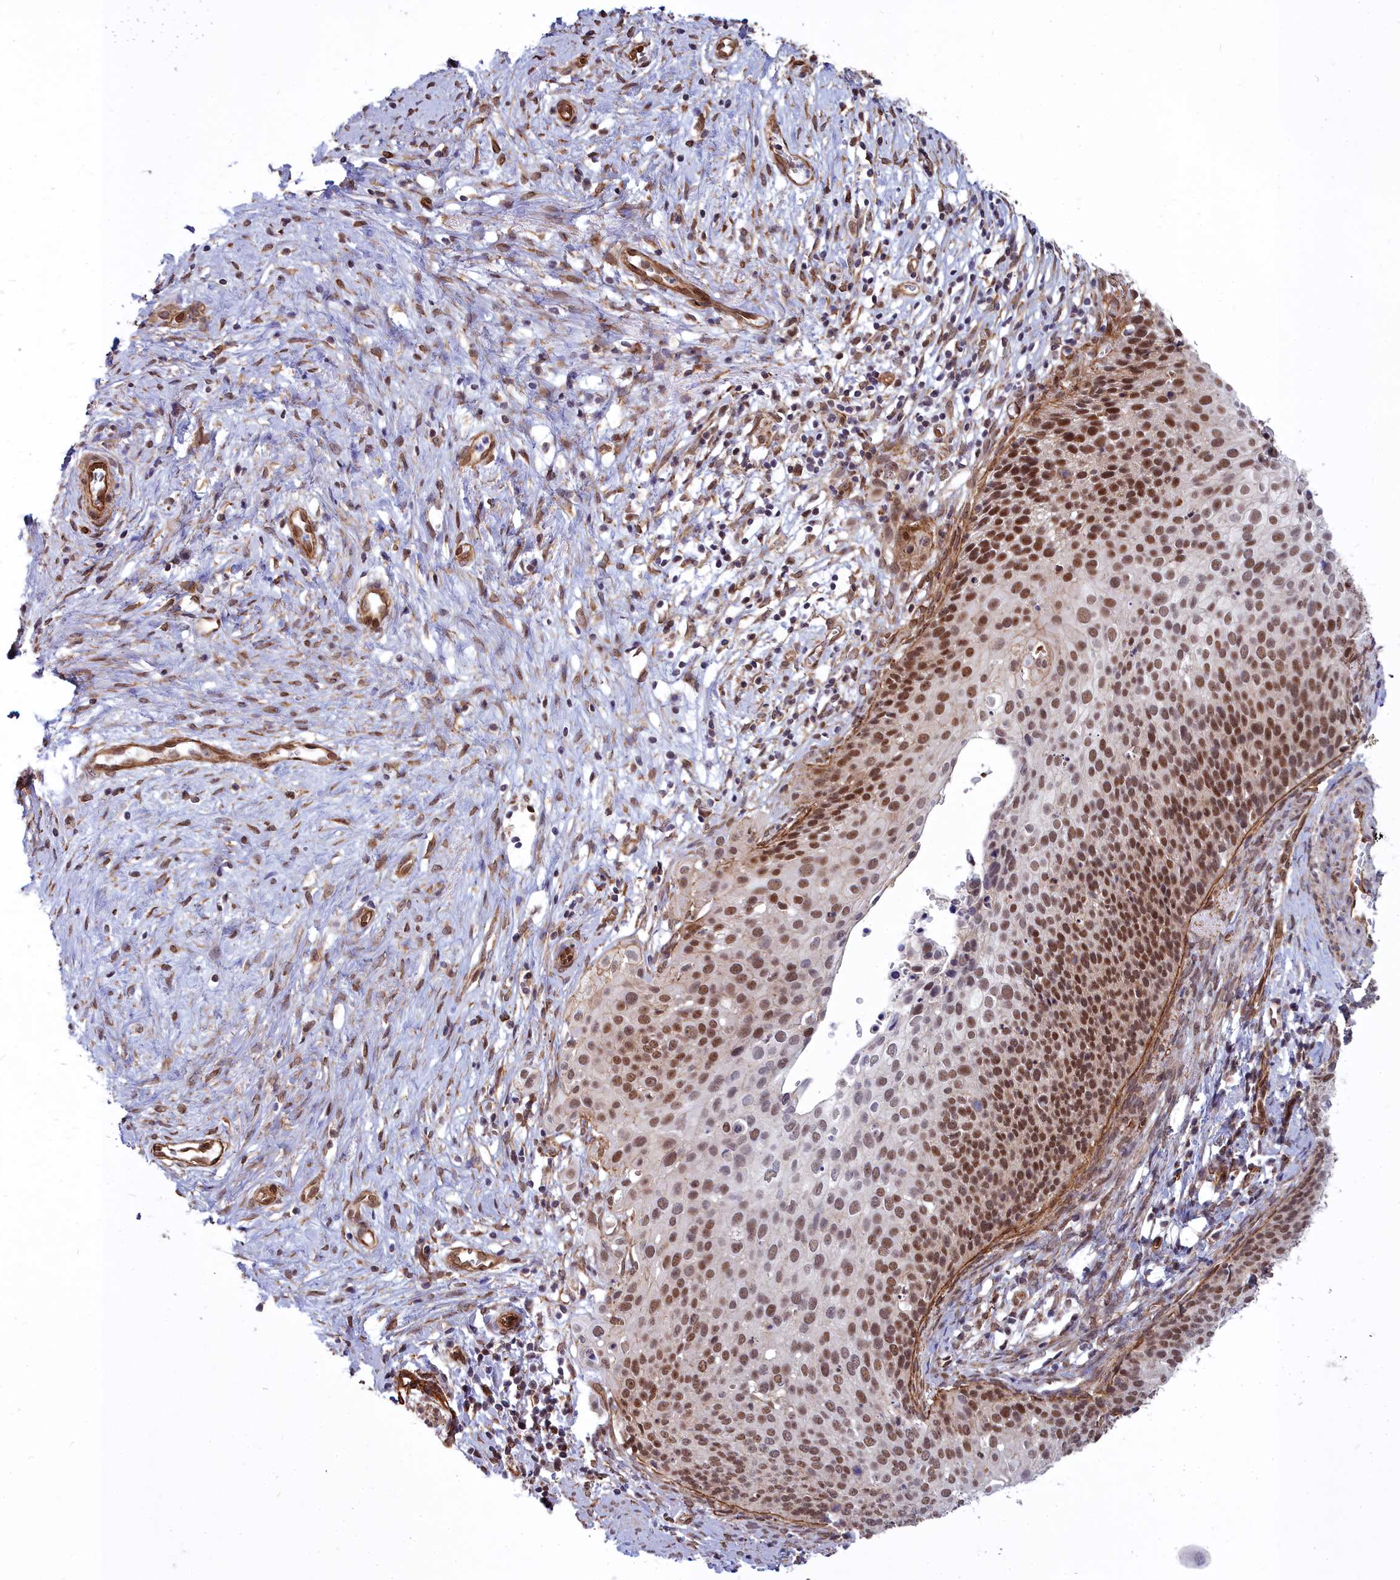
{"staining": {"intensity": "weak", "quantity": "25%-75%", "location": "nuclear"}, "tissue": "cervical cancer", "cell_type": "Tumor cells", "image_type": "cancer", "snomed": [{"axis": "morphology", "description": "Squamous cell carcinoma, NOS"}, {"axis": "topography", "description": "Cervix"}], "caption": "Immunohistochemistry (IHC) image of neoplastic tissue: human cervical cancer (squamous cell carcinoma) stained using immunohistochemistry (IHC) reveals low levels of weak protein expression localized specifically in the nuclear of tumor cells, appearing as a nuclear brown color.", "gene": "YJU2", "patient": {"sex": "female", "age": 44}}